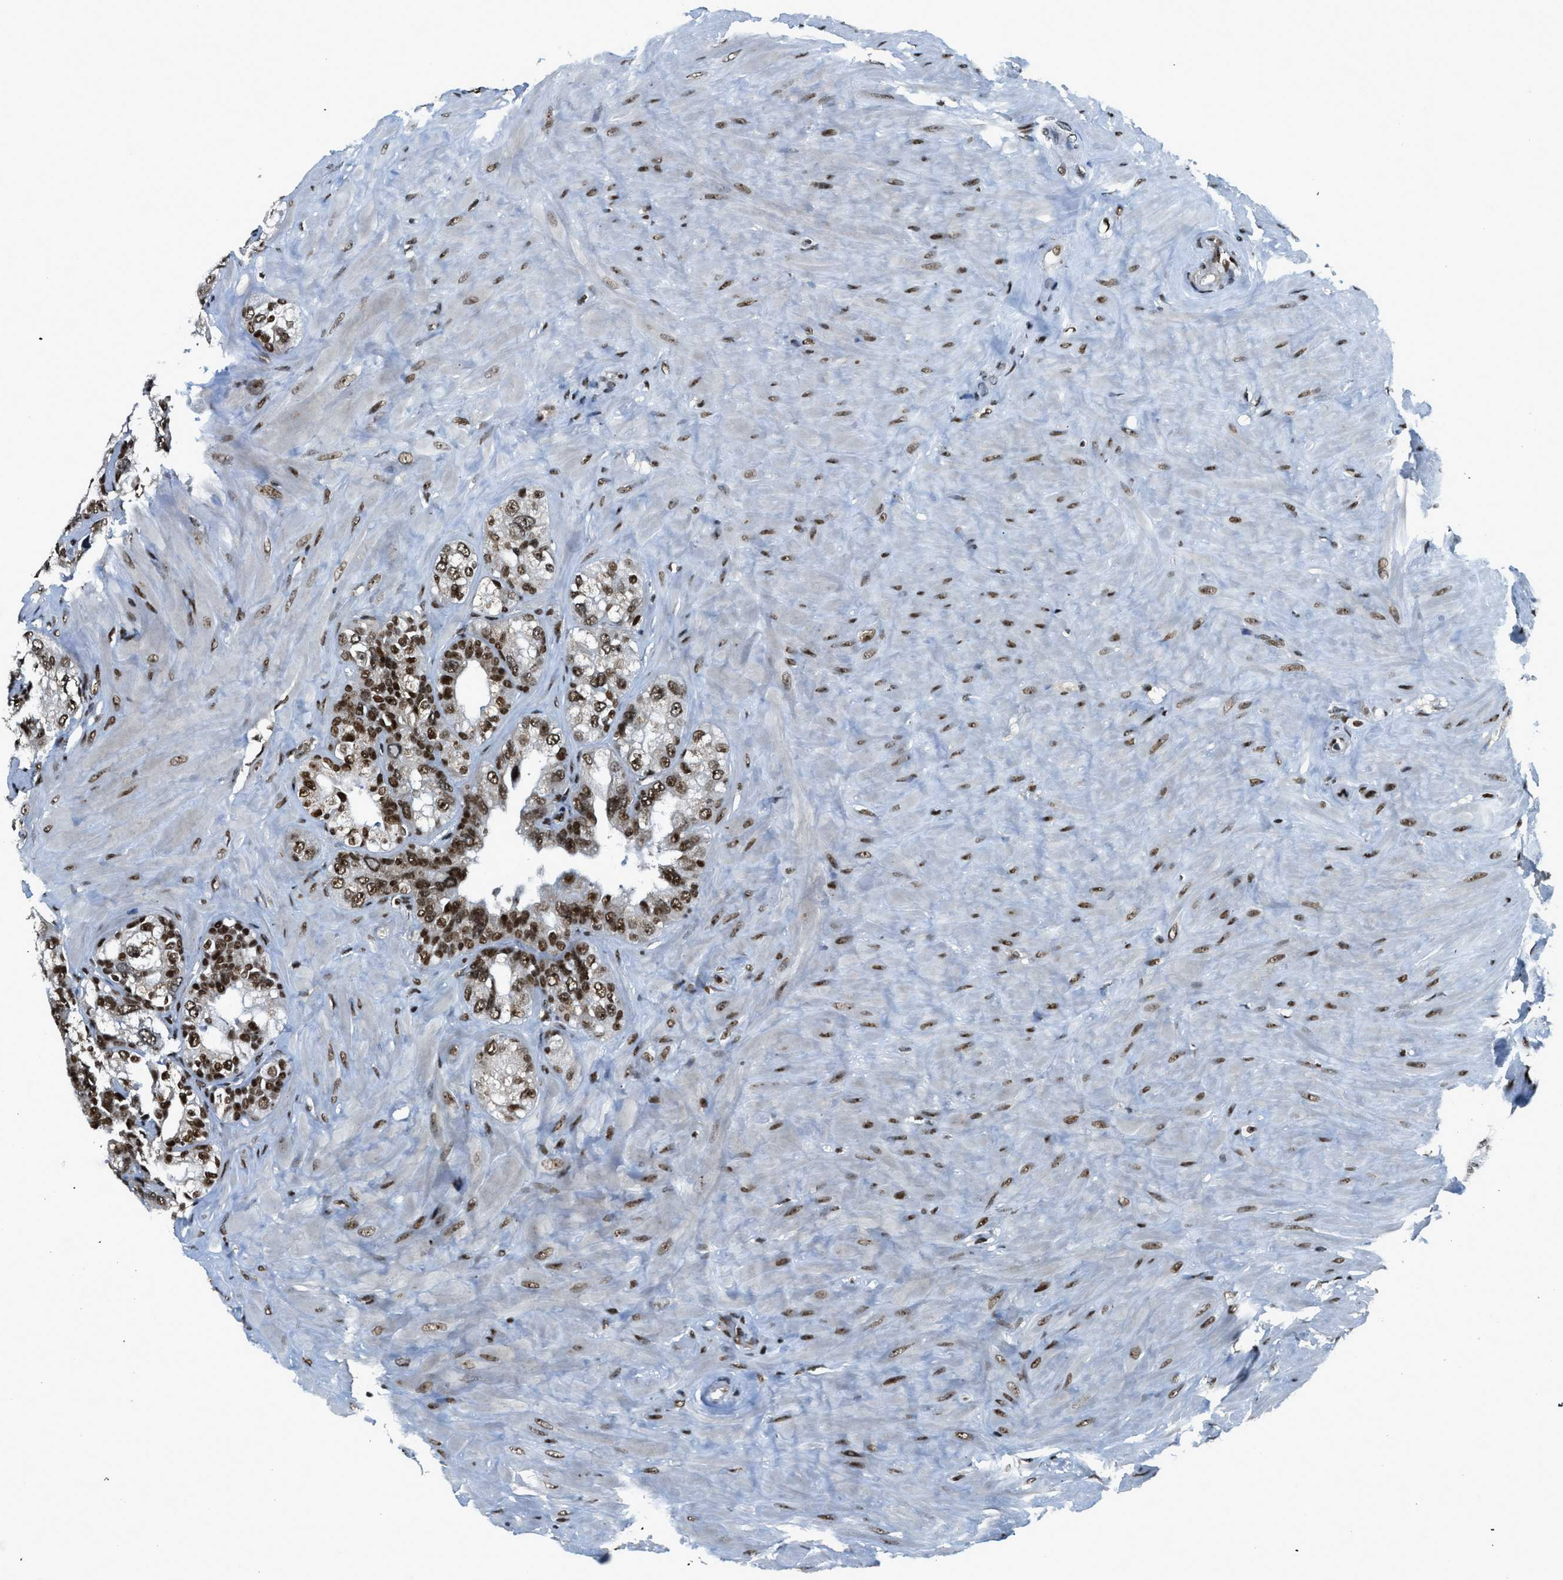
{"staining": {"intensity": "strong", "quantity": ">75%", "location": "nuclear"}, "tissue": "seminal vesicle", "cell_type": "Glandular cells", "image_type": "normal", "snomed": [{"axis": "morphology", "description": "Normal tissue, NOS"}, {"axis": "topography", "description": "Seminal veicle"}], "caption": "Immunohistochemical staining of normal human seminal vesicle reveals >75% levels of strong nuclear protein expression in about >75% of glandular cells. The protein is shown in brown color, while the nuclei are stained blue.", "gene": "RAD51B", "patient": {"sex": "male", "age": 68}}